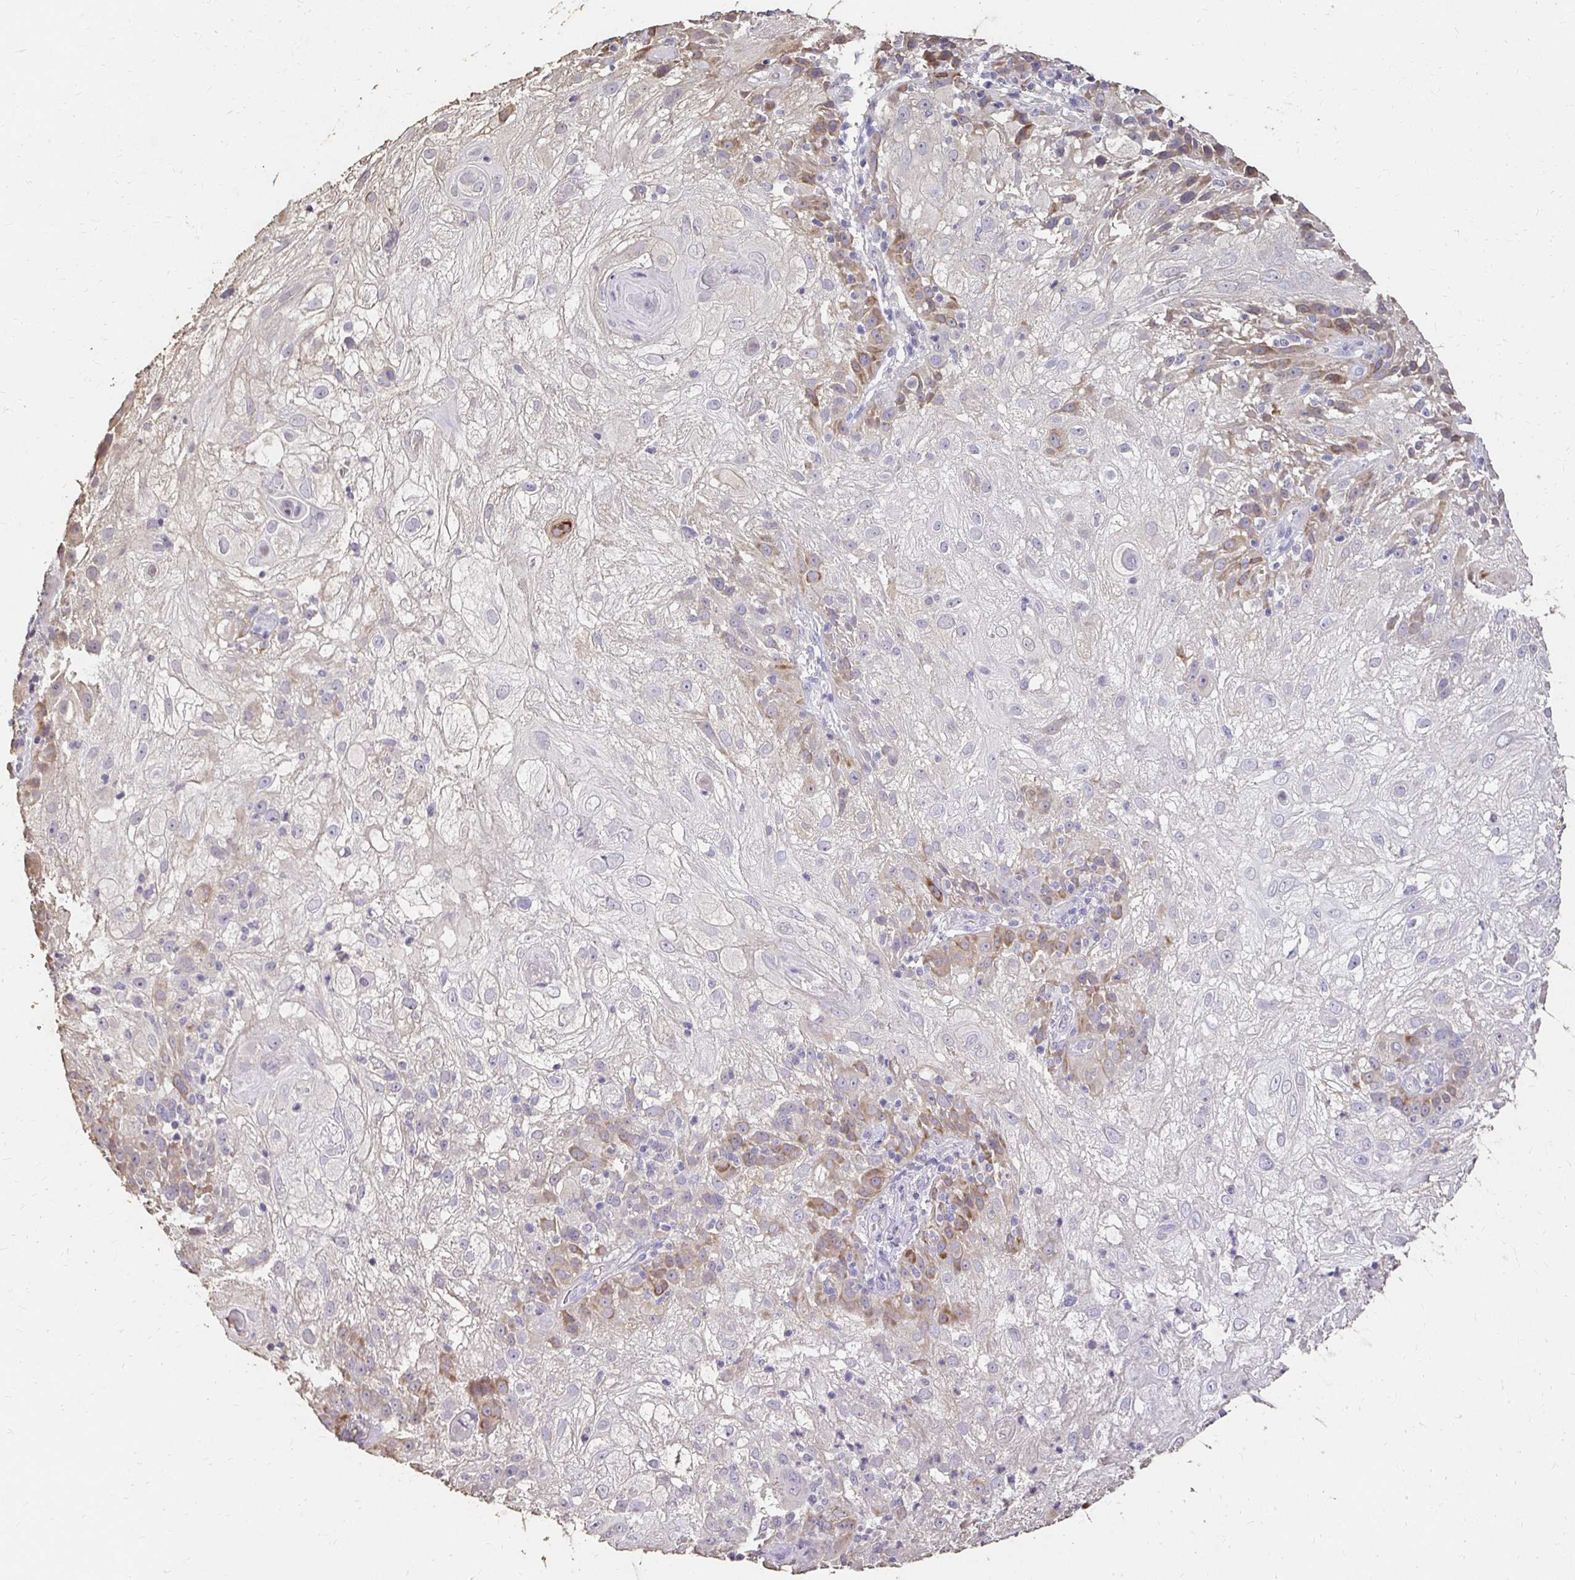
{"staining": {"intensity": "moderate", "quantity": "<25%", "location": "cytoplasmic/membranous"}, "tissue": "skin cancer", "cell_type": "Tumor cells", "image_type": "cancer", "snomed": [{"axis": "morphology", "description": "Normal tissue, NOS"}, {"axis": "morphology", "description": "Squamous cell carcinoma, NOS"}, {"axis": "topography", "description": "Skin"}], "caption": "Immunohistochemical staining of human skin cancer exhibits moderate cytoplasmic/membranous protein staining in about <25% of tumor cells.", "gene": "UGT1A6", "patient": {"sex": "female", "age": 83}}